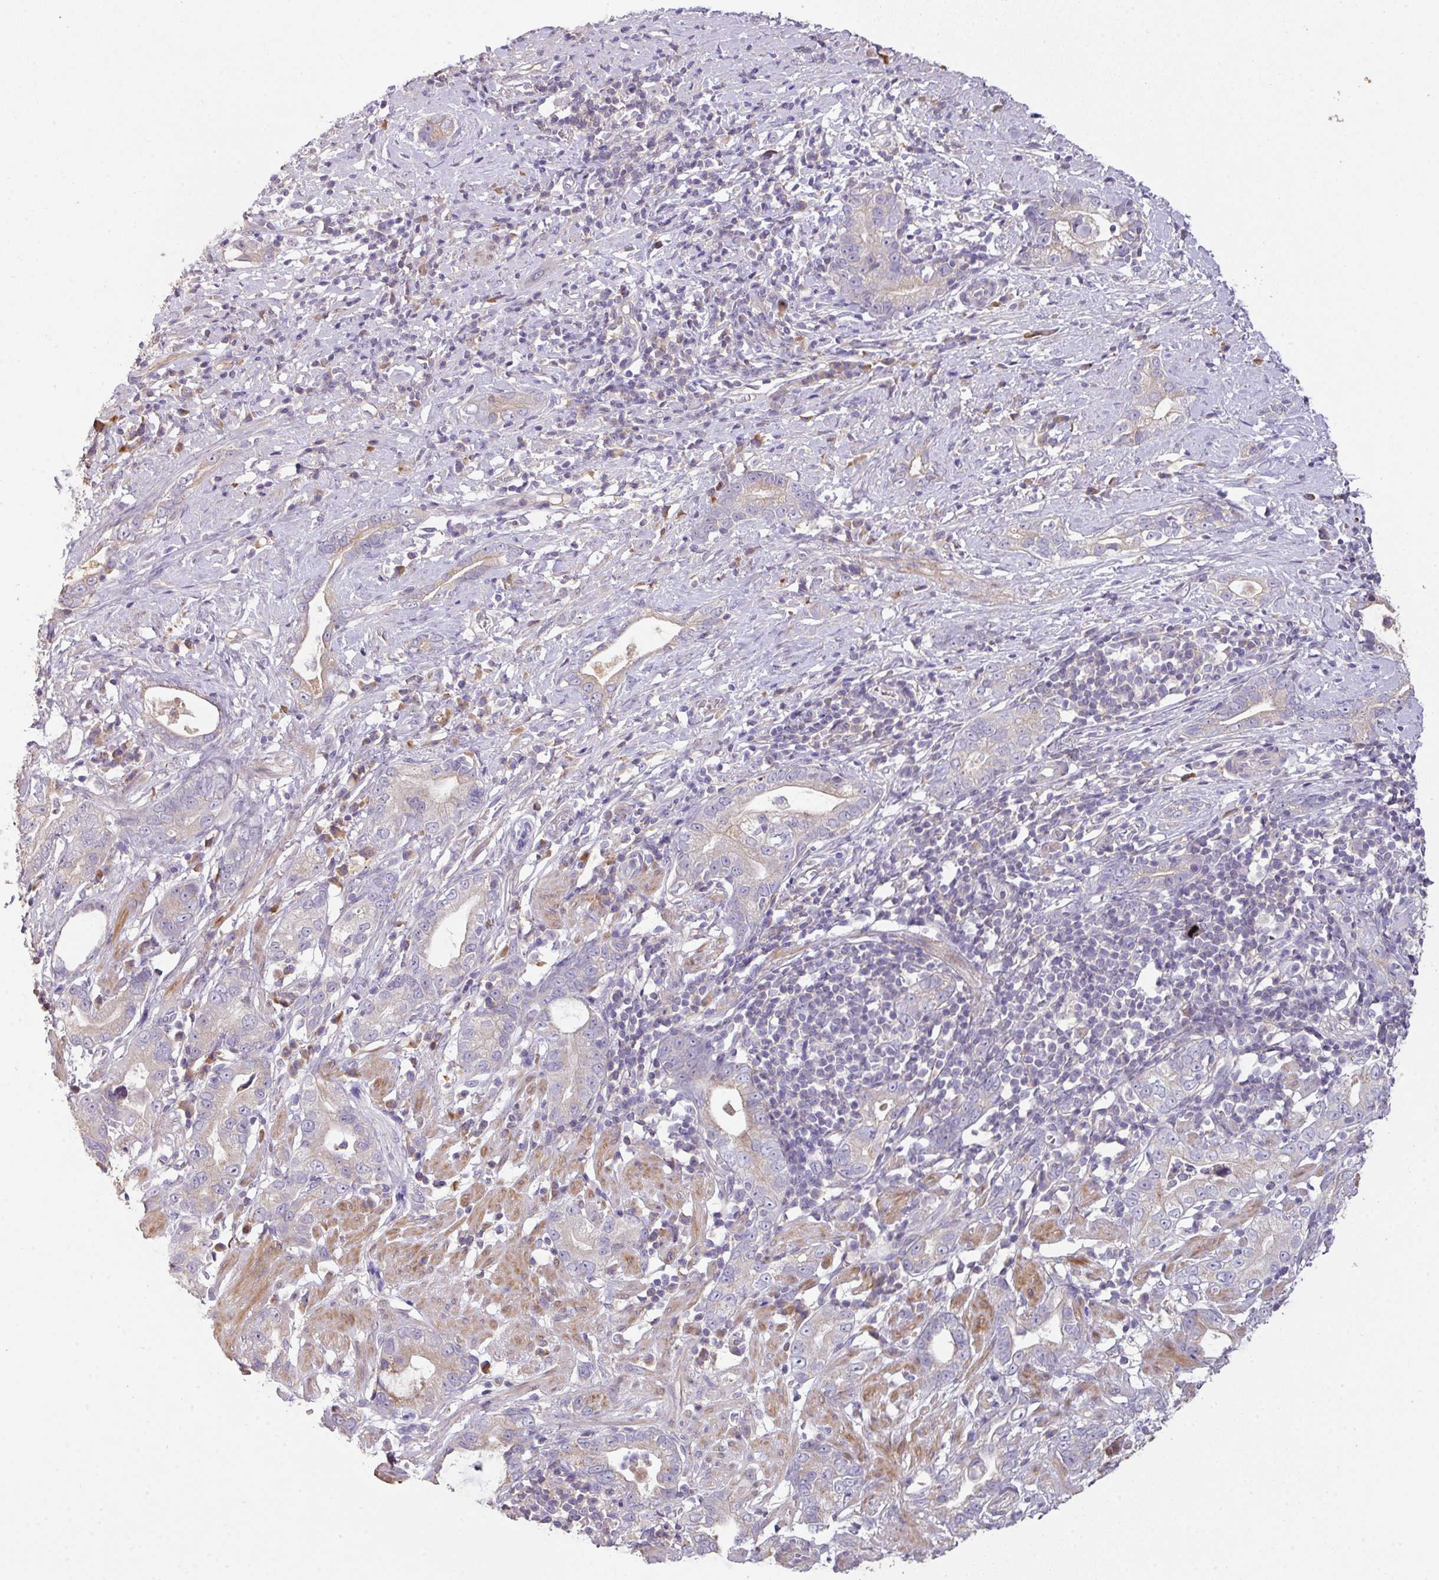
{"staining": {"intensity": "weak", "quantity": "<25%", "location": "cytoplasmic/membranous"}, "tissue": "stomach cancer", "cell_type": "Tumor cells", "image_type": "cancer", "snomed": [{"axis": "morphology", "description": "Adenocarcinoma, NOS"}, {"axis": "topography", "description": "Stomach"}], "caption": "This is an immunohistochemistry (IHC) histopathology image of human stomach cancer (adenocarcinoma). There is no staining in tumor cells.", "gene": "ZNF266", "patient": {"sex": "male", "age": 55}}